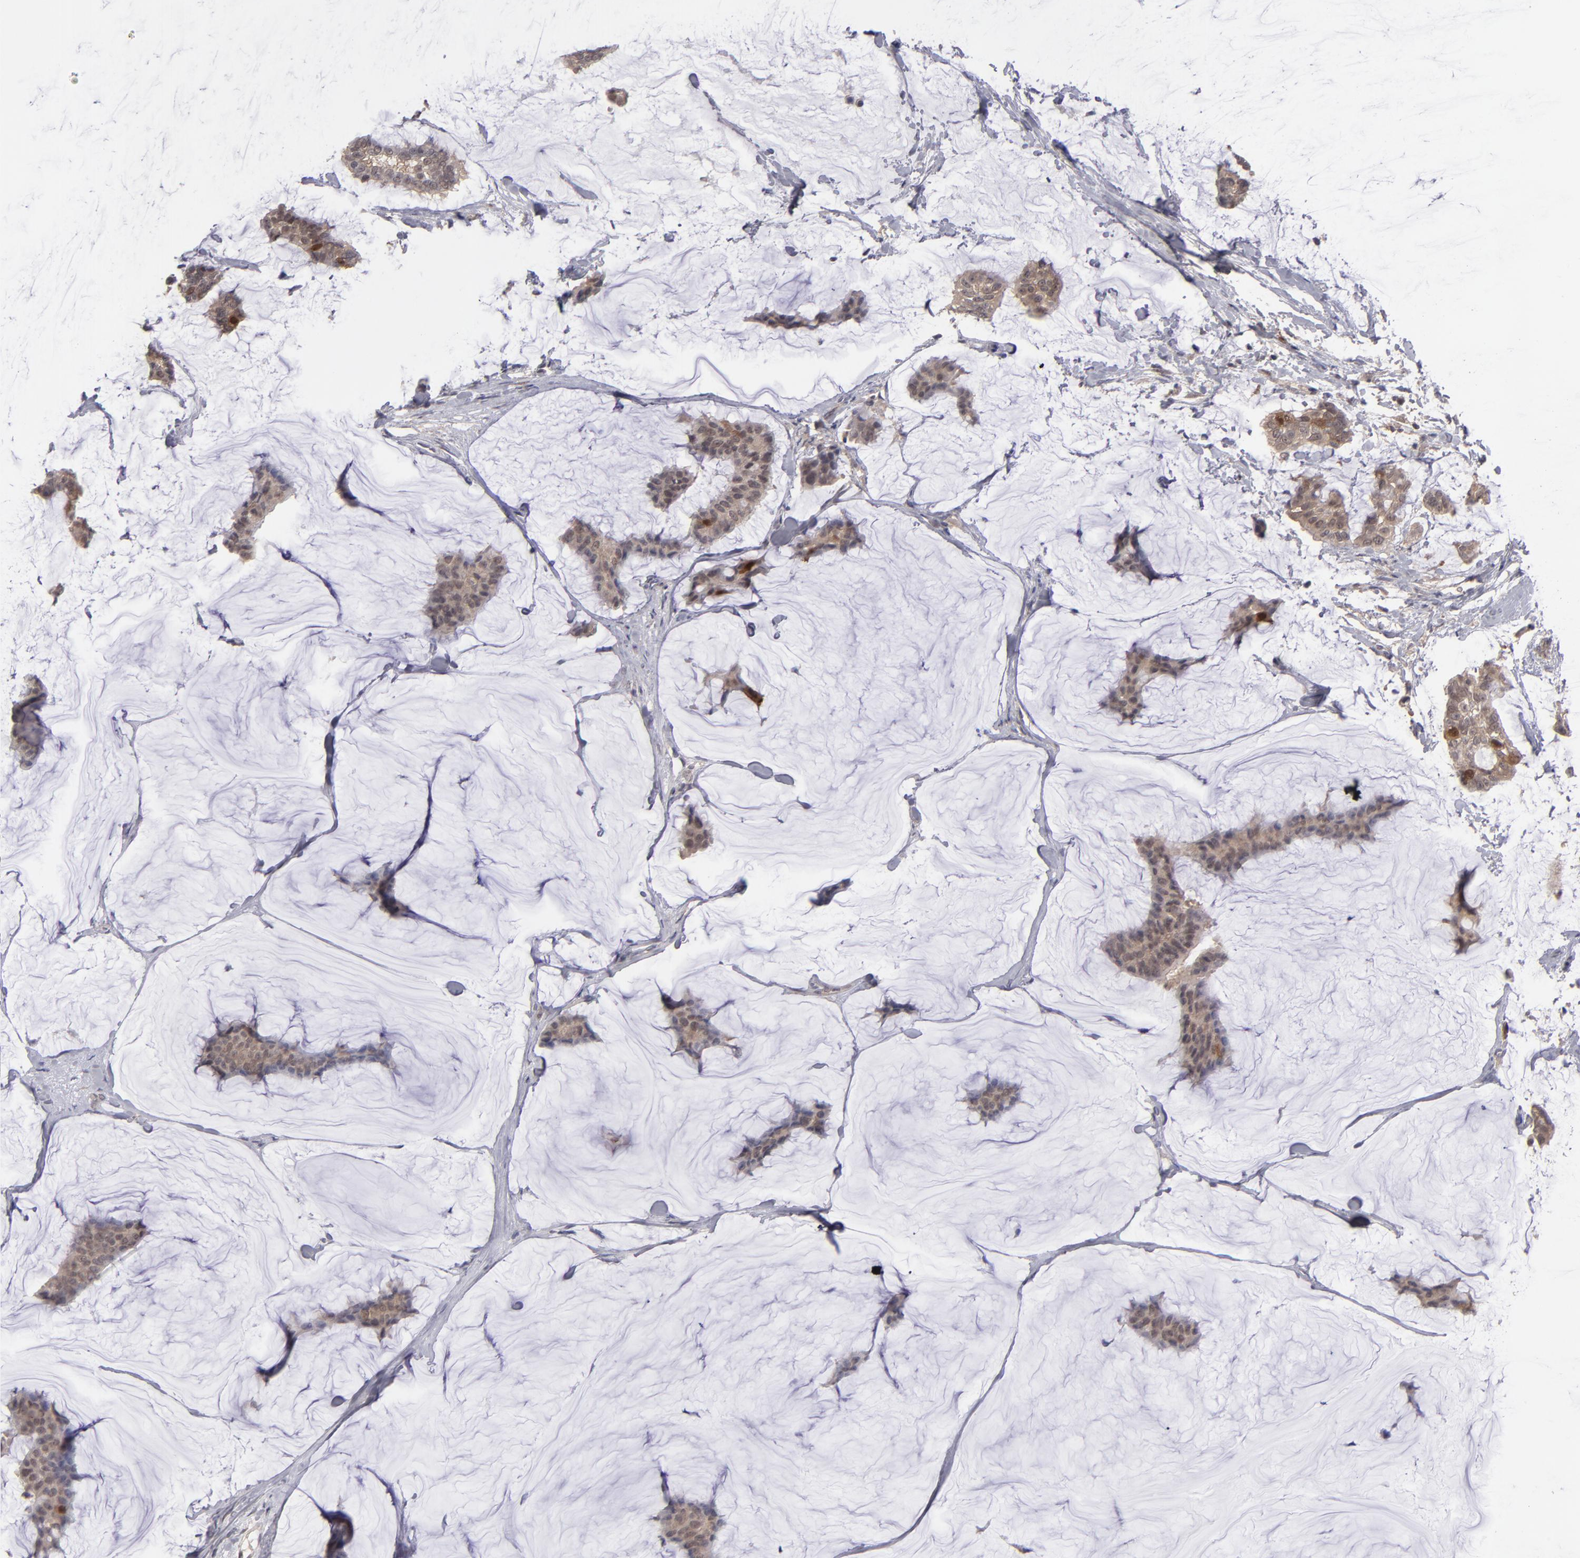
{"staining": {"intensity": "moderate", "quantity": ">75%", "location": "cytoplasmic/membranous,nuclear"}, "tissue": "breast cancer", "cell_type": "Tumor cells", "image_type": "cancer", "snomed": [{"axis": "morphology", "description": "Duct carcinoma"}, {"axis": "topography", "description": "Breast"}], "caption": "Immunohistochemistry (IHC) staining of breast cancer (intraductal carcinoma), which demonstrates medium levels of moderate cytoplasmic/membranous and nuclear expression in approximately >75% of tumor cells indicating moderate cytoplasmic/membranous and nuclear protein expression. The staining was performed using DAB (3,3'-diaminobenzidine) (brown) for protein detection and nuclei were counterstained in hematoxylin (blue).", "gene": "TYMS", "patient": {"sex": "female", "age": 93}}